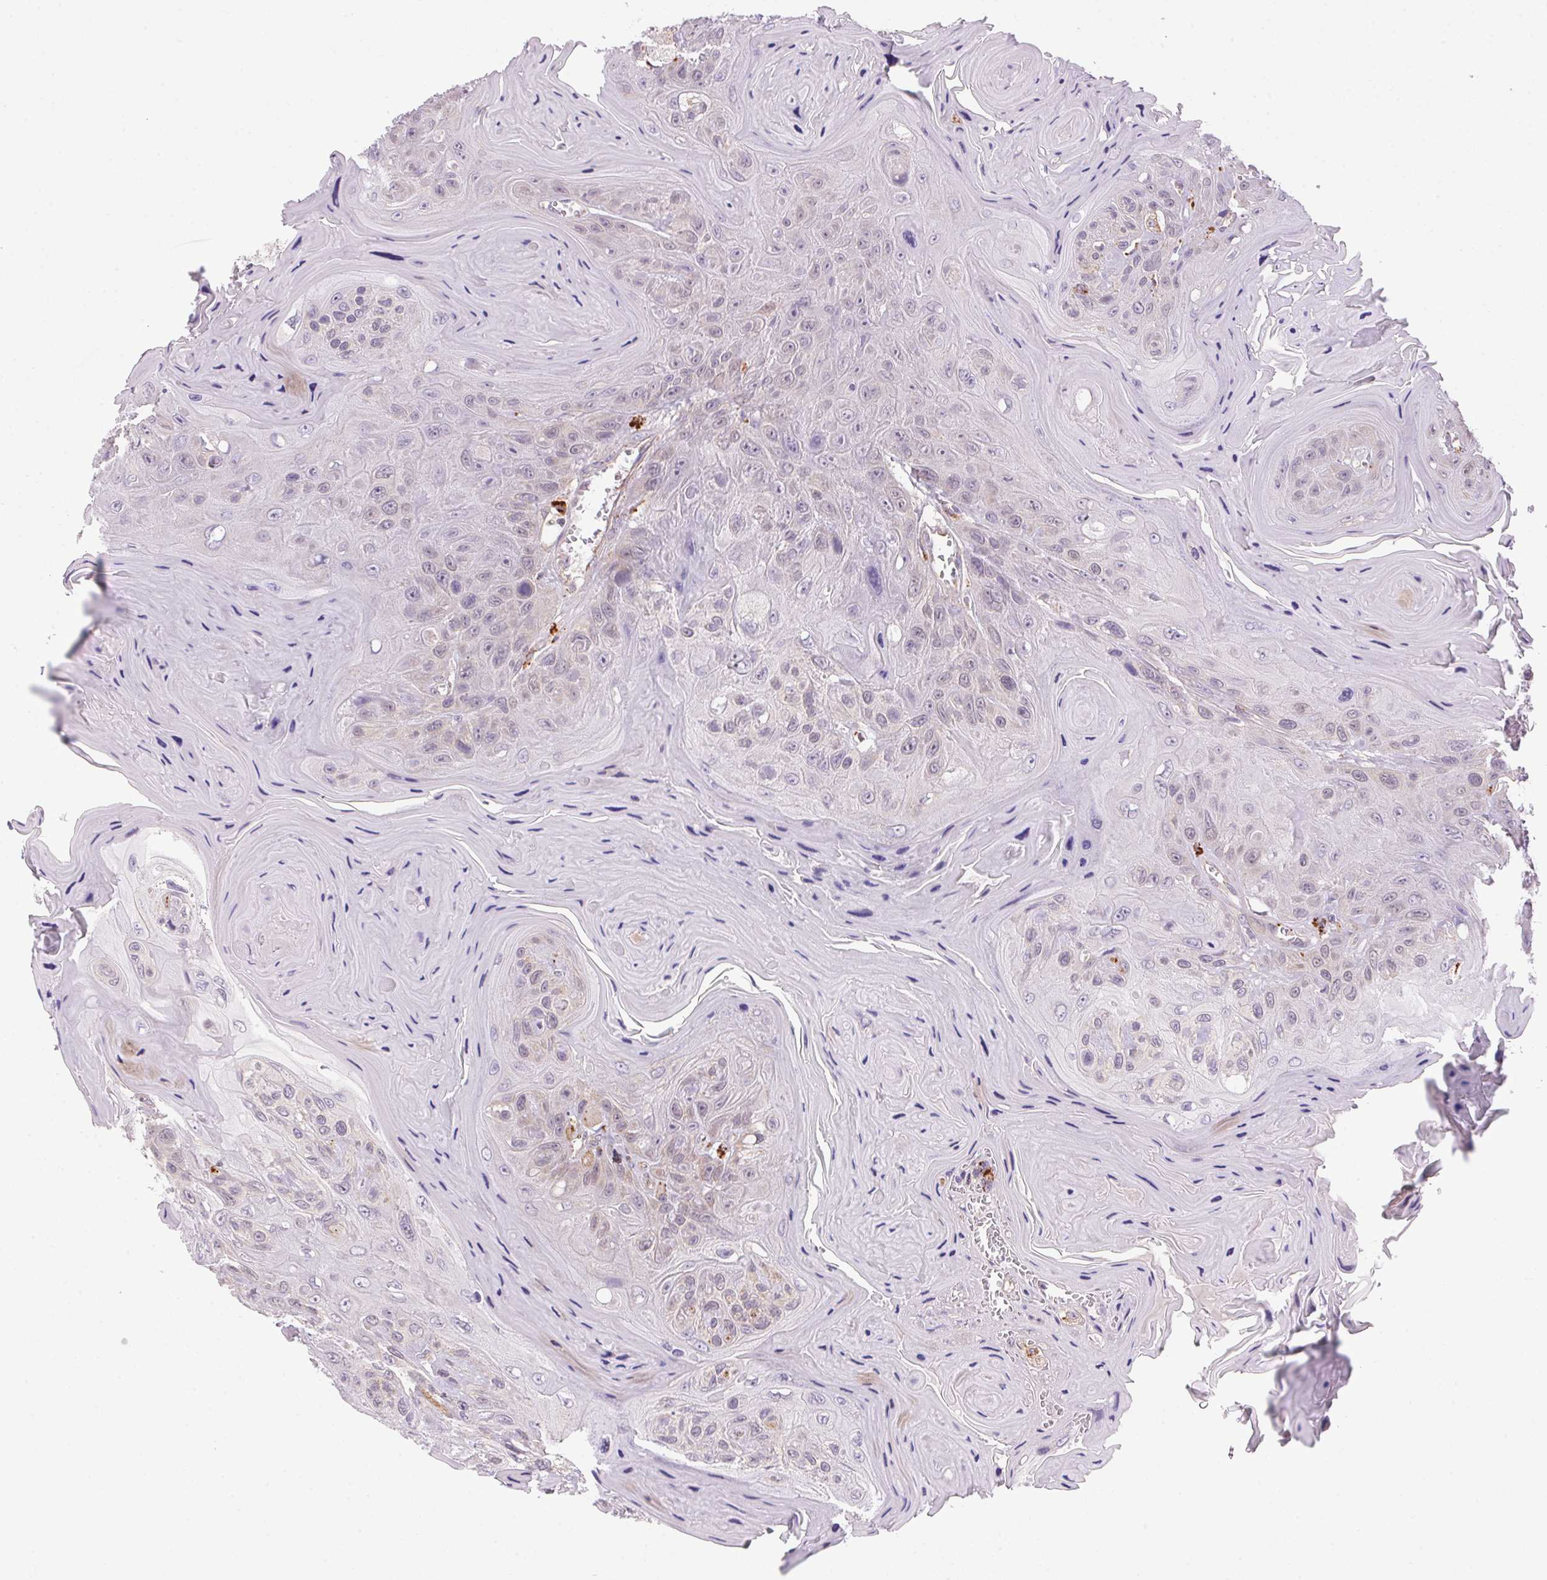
{"staining": {"intensity": "weak", "quantity": "<25%", "location": "cytoplasmic/membranous"}, "tissue": "head and neck cancer", "cell_type": "Tumor cells", "image_type": "cancer", "snomed": [{"axis": "morphology", "description": "Squamous cell carcinoma, NOS"}, {"axis": "topography", "description": "Head-Neck"}], "caption": "An image of human squamous cell carcinoma (head and neck) is negative for staining in tumor cells. The staining is performed using DAB (3,3'-diaminobenzidine) brown chromogen with nuclei counter-stained in using hematoxylin.", "gene": "ADH5", "patient": {"sex": "female", "age": 59}}